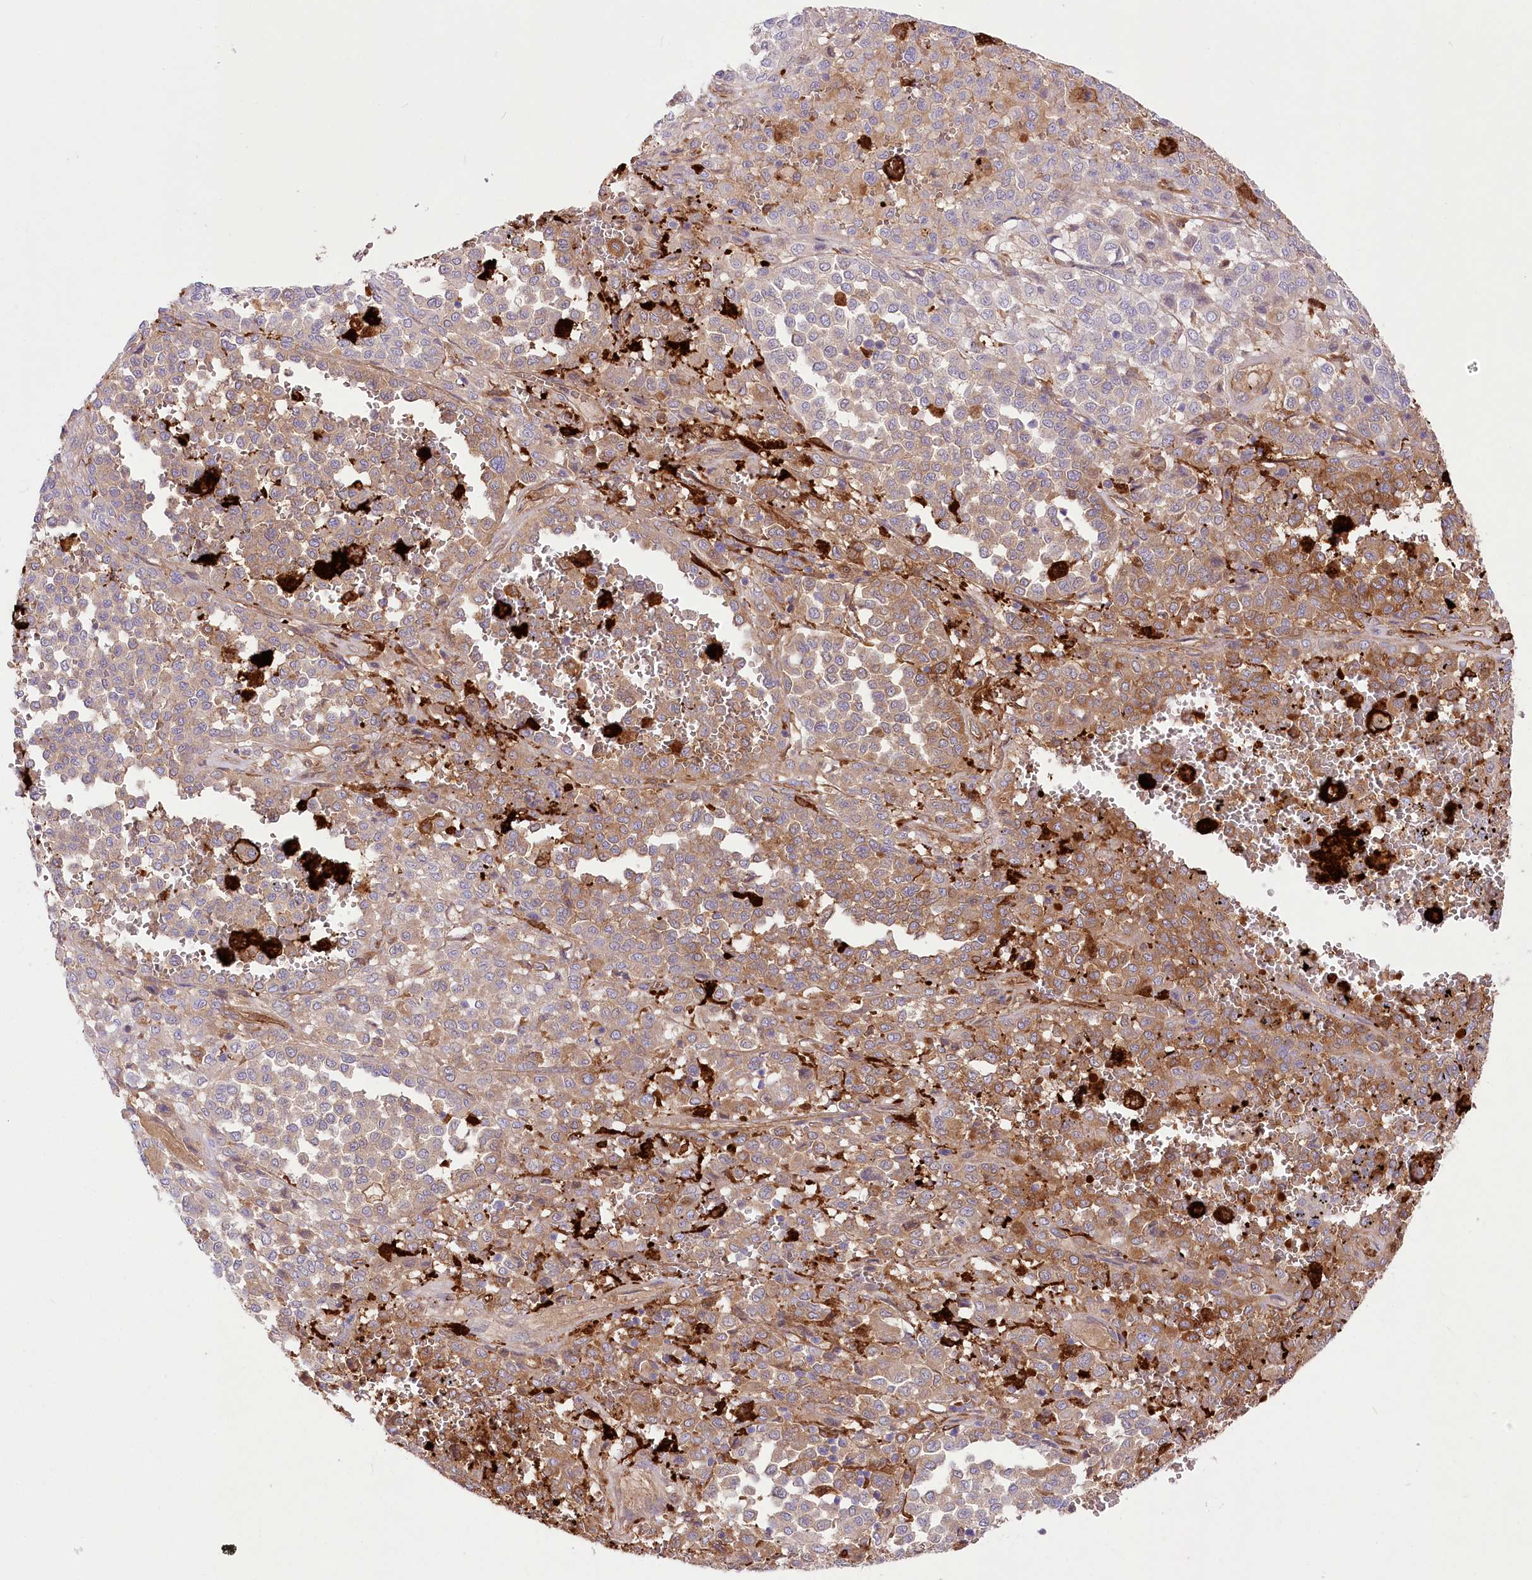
{"staining": {"intensity": "moderate", "quantity": "<25%", "location": "cytoplasmic/membranous"}, "tissue": "melanoma", "cell_type": "Tumor cells", "image_type": "cancer", "snomed": [{"axis": "morphology", "description": "Malignant melanoma, Metastatic site"}, {"axis": "topography", "description": "Pancreas"}], "caption": "Melanoma stained for a protein (brown) demonstrates moderate cytoplasmic/membranous positive staining in about <25% of tumor cells.", "gene": "DNAJC19", "patient": {"sex": "female", "age": 30}}